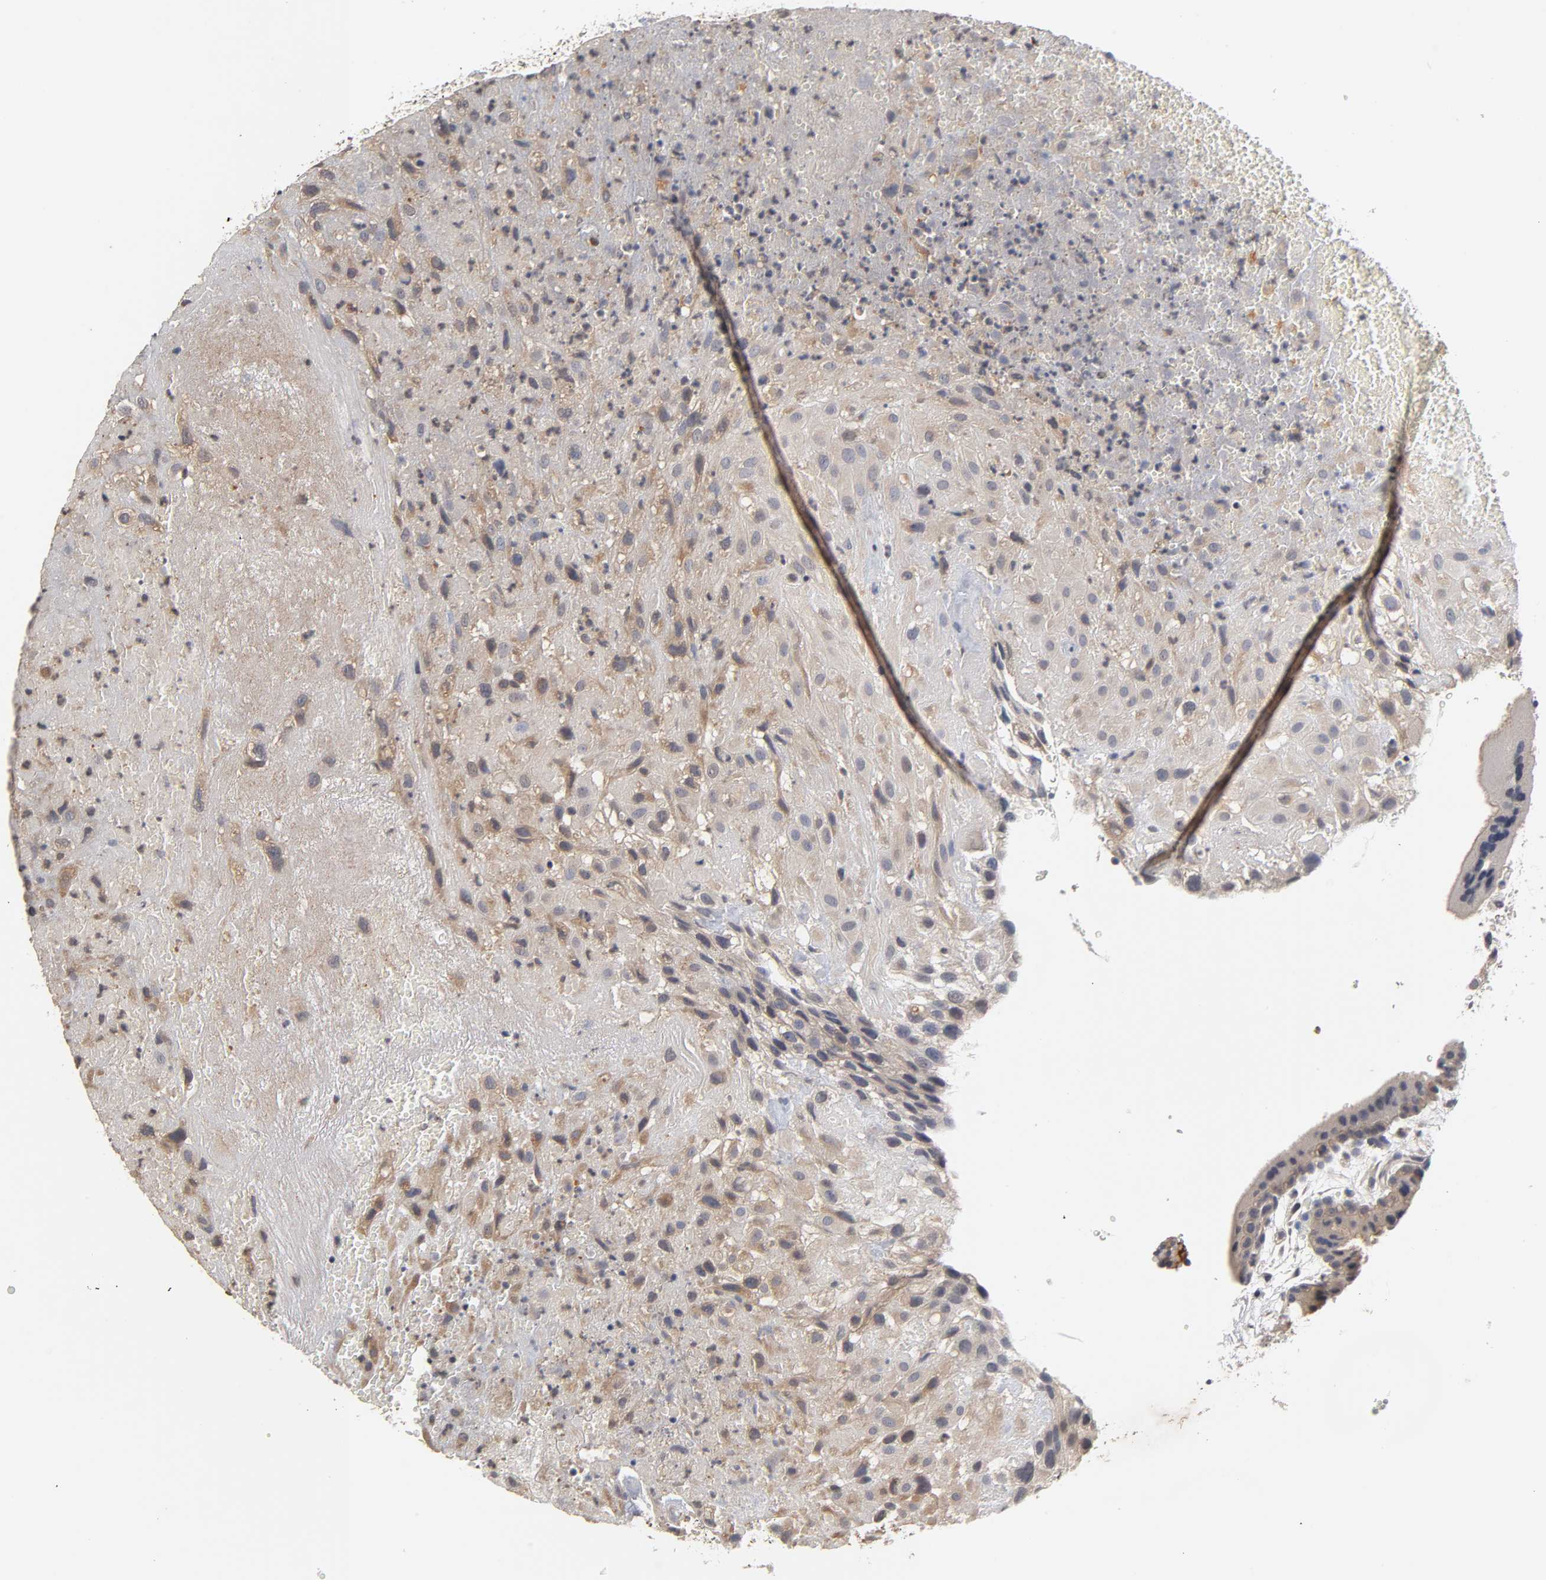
{"staining": {"intensity": "weak", "quantity": "25%-75%", "location": "cytoplasmic/membranous"}, "tissue": "placenta", "cell_type": "Decidual cells", "image_type": "normal", "snomed": [{"axis": "morphology", "description": "Normal tissue, NOS"}, {"axis": "topography", "description": "Placenta"}], "caption": "Protein staining reveals weak cytoplasmic/membranous expression in approximately 25%-75% of decidual cells in benign placenta.", "gene": "CXADR", "patient": {"sex": "female", "age": 19}}